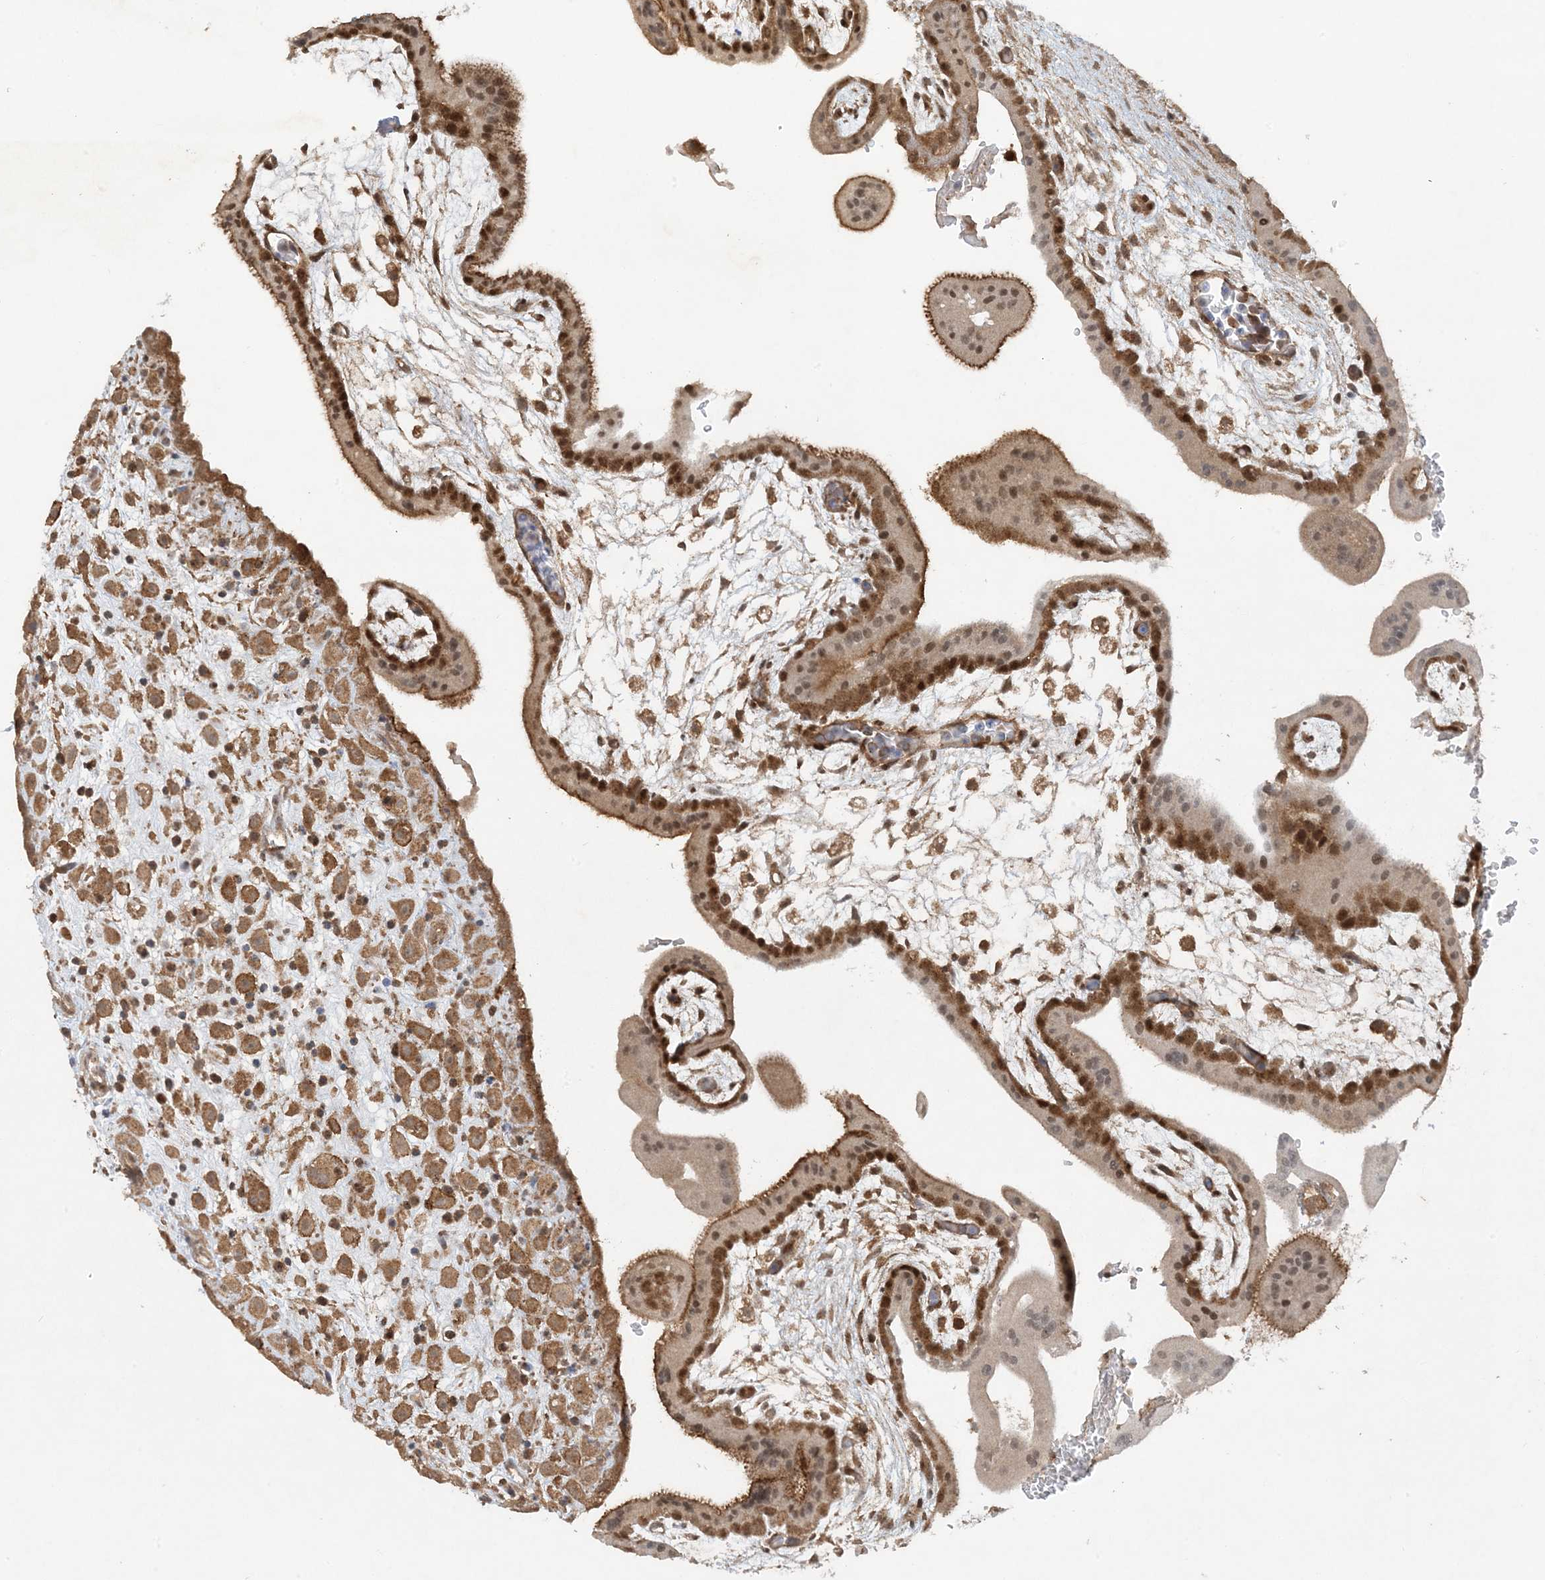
{"staining": {"intensity": "moderate", "quantity": ">75%", "location": "cytoplasmic/membranous"}, "tissue": "placenta", "cell_type": "Decidual cells", "image_type": "normal", "snomed": [{"axis": "morphology", "description": "Normal tissue, NOS"}, {"axis": "topography", "description": "Placenta"}], "caption": "Protein analysis of benign placenta exhibits moderate cytoplasmic/membranous staining in approximately >75% of decidual cells. (DAB = brown stain, brightfield microscopy at high magnification).", "gene": "STAM2", "patient": {"sex": "female", "age": 35}}